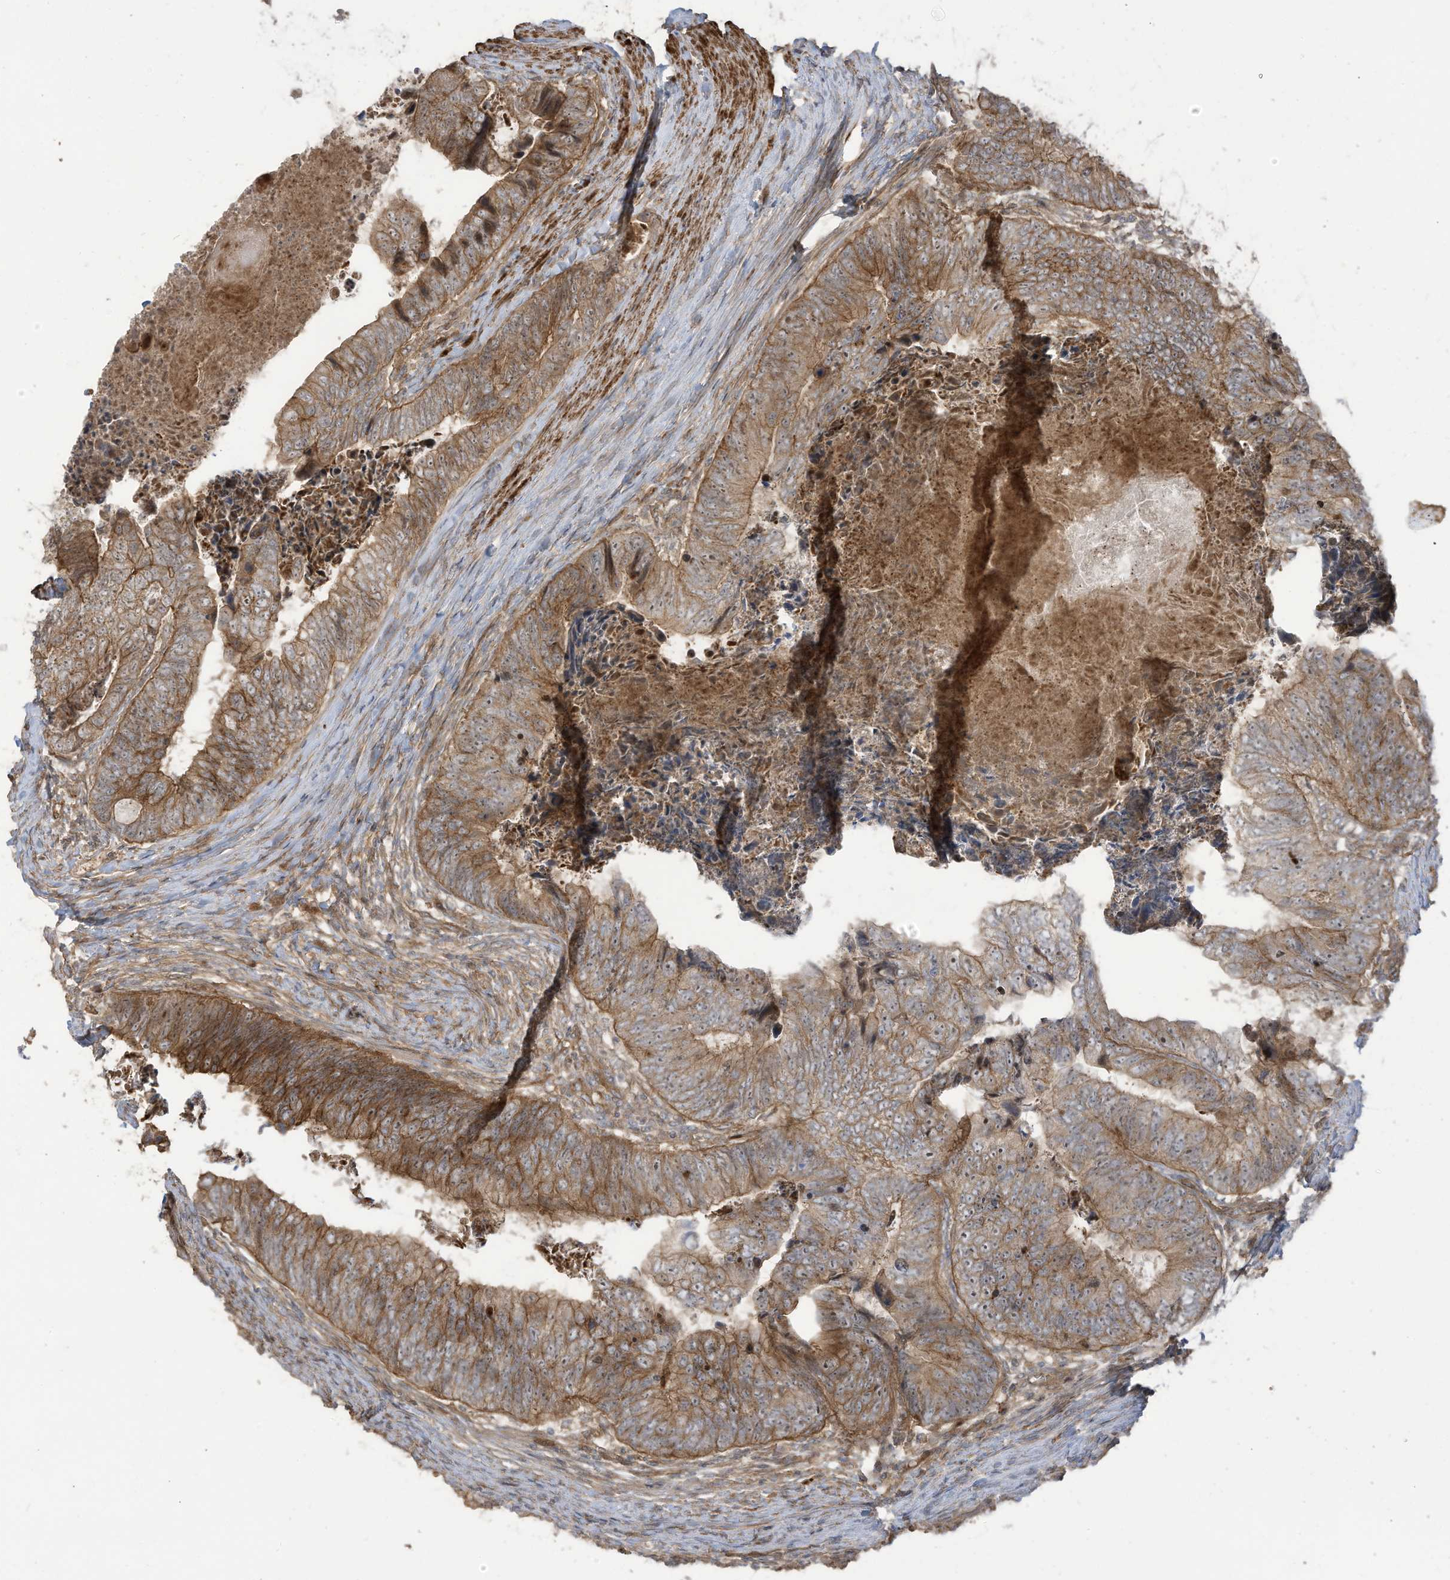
{"staining": {"intensity": "moderate", "quantity": ">75%", "location": "cytoplasmic/membranous"}, "tissue": "colorectal cancer", "cell_type": "Tumor cells", "image_type": "cancer", "snomed": [{"axis": "morphology", "description": "Adenocarcinoma, NOS"}, {"axis": "topography", "description": "Colon"}], "caption": "Immunohistochemistry micrograph of neoplastic tissue: human colorectal cancer (adenocarcinoma) stained using IHC shows medium levels of moderate protein expression localized specifically in the cytoplasmic/membranous of tumor cells, appearing as a cytoplasmic/membranous brown color.", "gene": "ENTR1", "patient": {"sex": "female", "age": 67}}